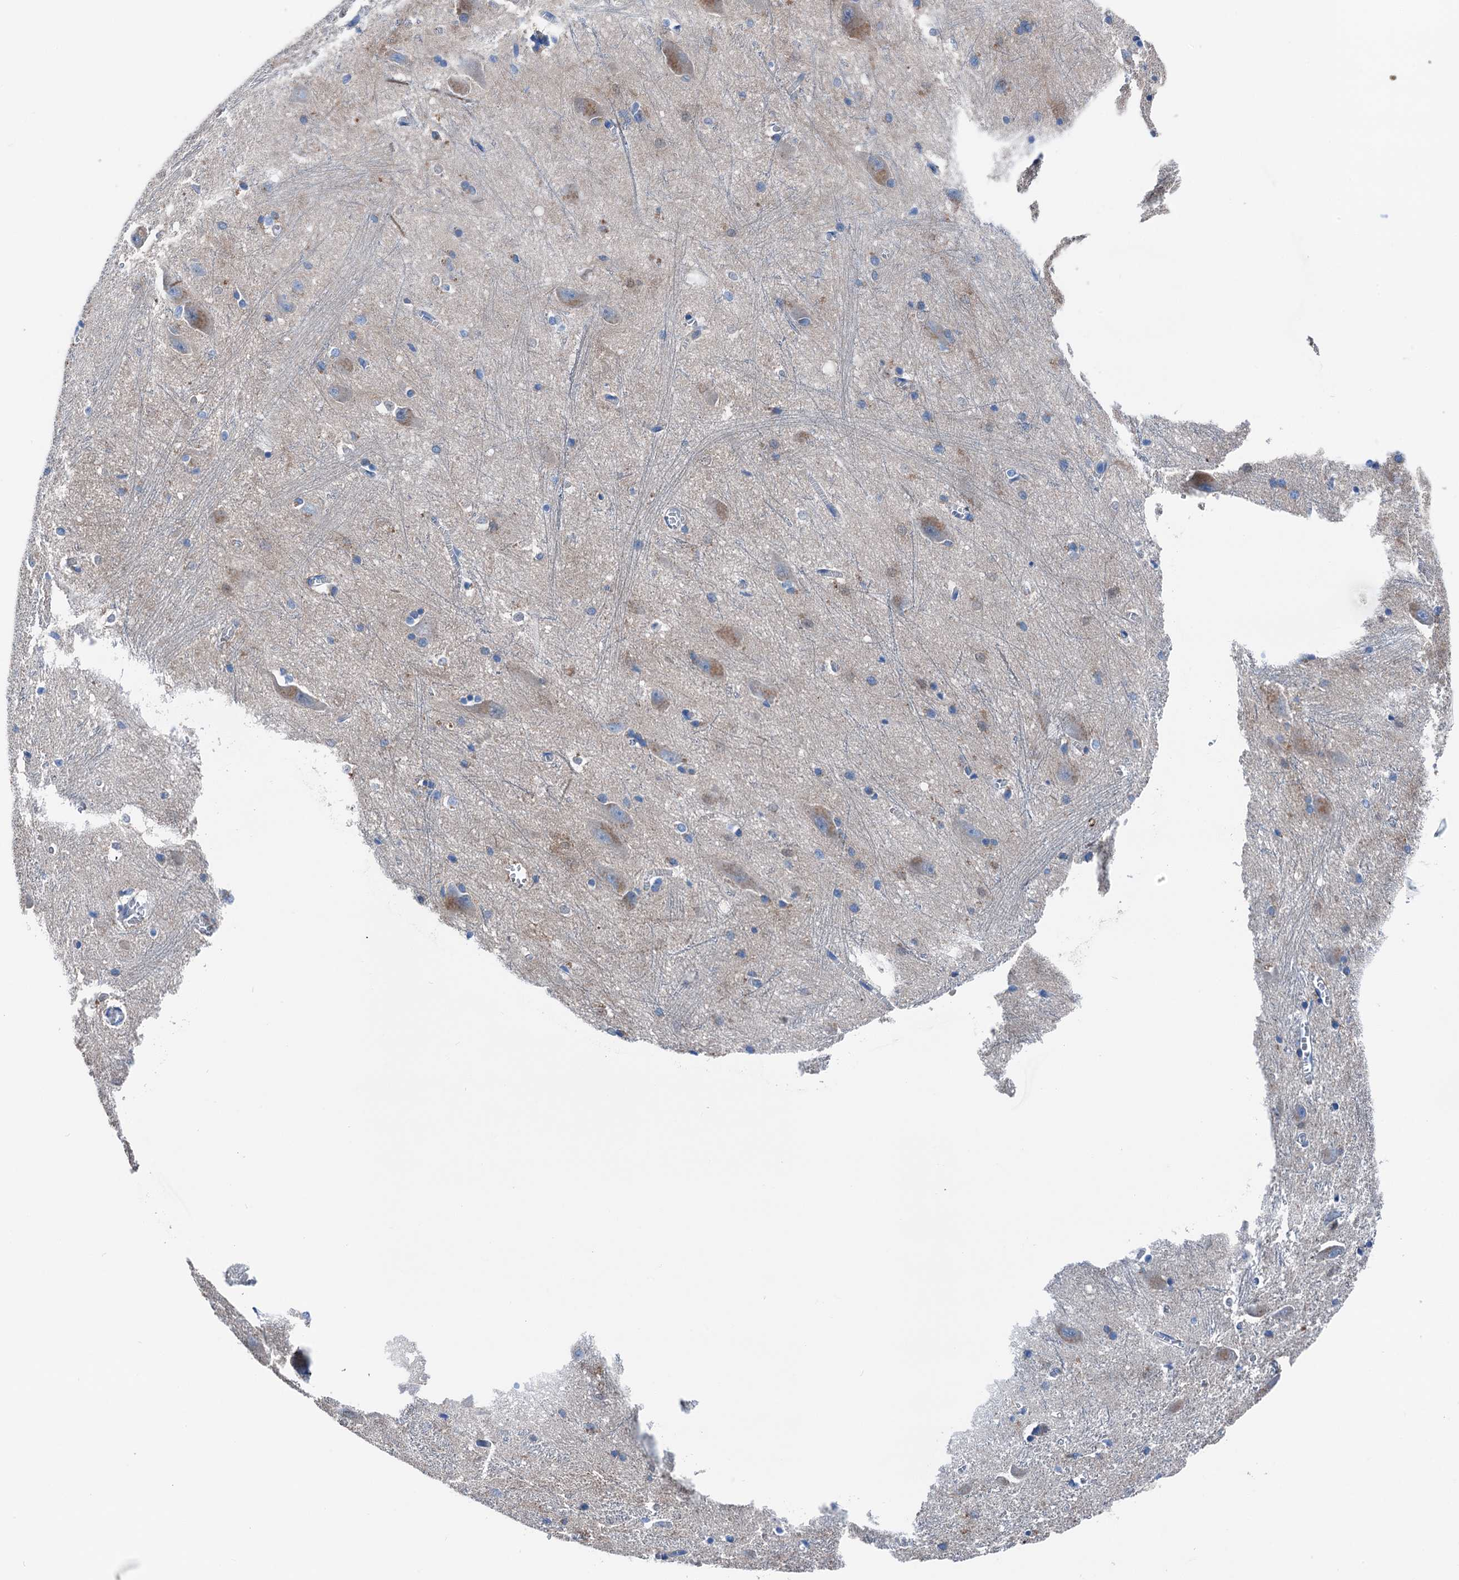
{"staining": {"intensity": "moderate", "quantity": "25%-75%", "location": "cytoplasmic/membranous"}, "tissue": "caudate", "cell_type": "Glial cells", "image_type": "normal", "snomed": [{"axis": "morphology", "description": "Normal tissue, NOS"}, {"axis": "topography", "description": "Lateral ventricle wall"}], "caption": "Immunohistochemistry (DAB (3,3'-diaminobenzidine)) staining of benign caudate exhibits moderate cytoplasmic/membranous protein staining in about 25%-75% of glial cells. (Brightfield microscopy of DAB IHC at high magnification).", "gene": "C1QTNF4", "patient": {"sex": "male", "age": 37}}